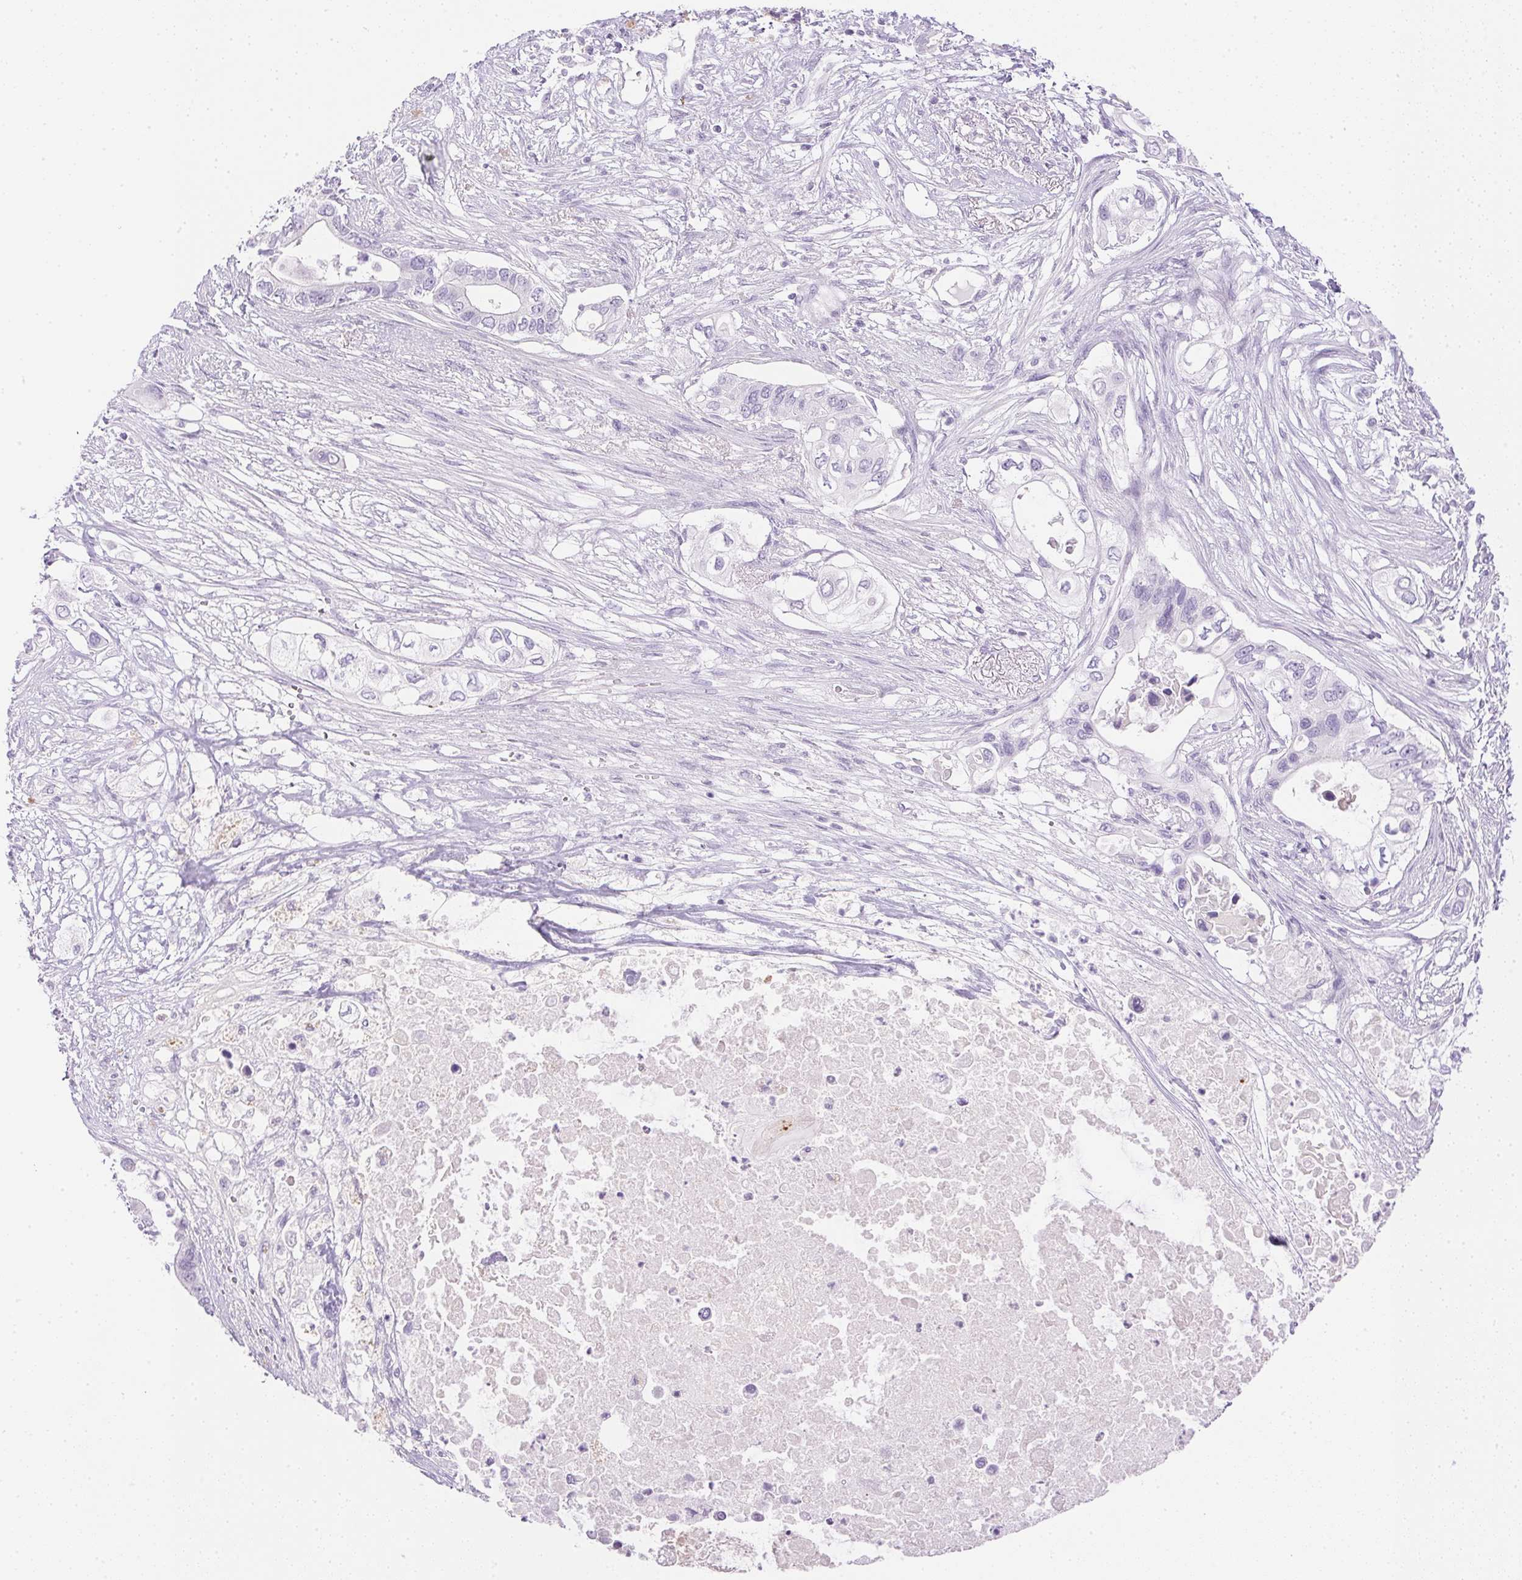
{"staining": {"intensity": "negative", "quantity": "none", "location": "none"}, "tissue": "pancreatic cancer", "cell_type": "Tumor cells", "image_type": "cancer", "snomed": [{"axis": "morphology", "description": "Adenocarcinoma, NOS"}, {"axis": "topography", "description": "Pancreas"}], "caption": "IHC photomicrograph of human pancreatic cancer stained for a protein (brown), which demonstrates no expression in tumor cells.", "gene": "CTRL", "patient": {"sex": "female", "age": 63}}